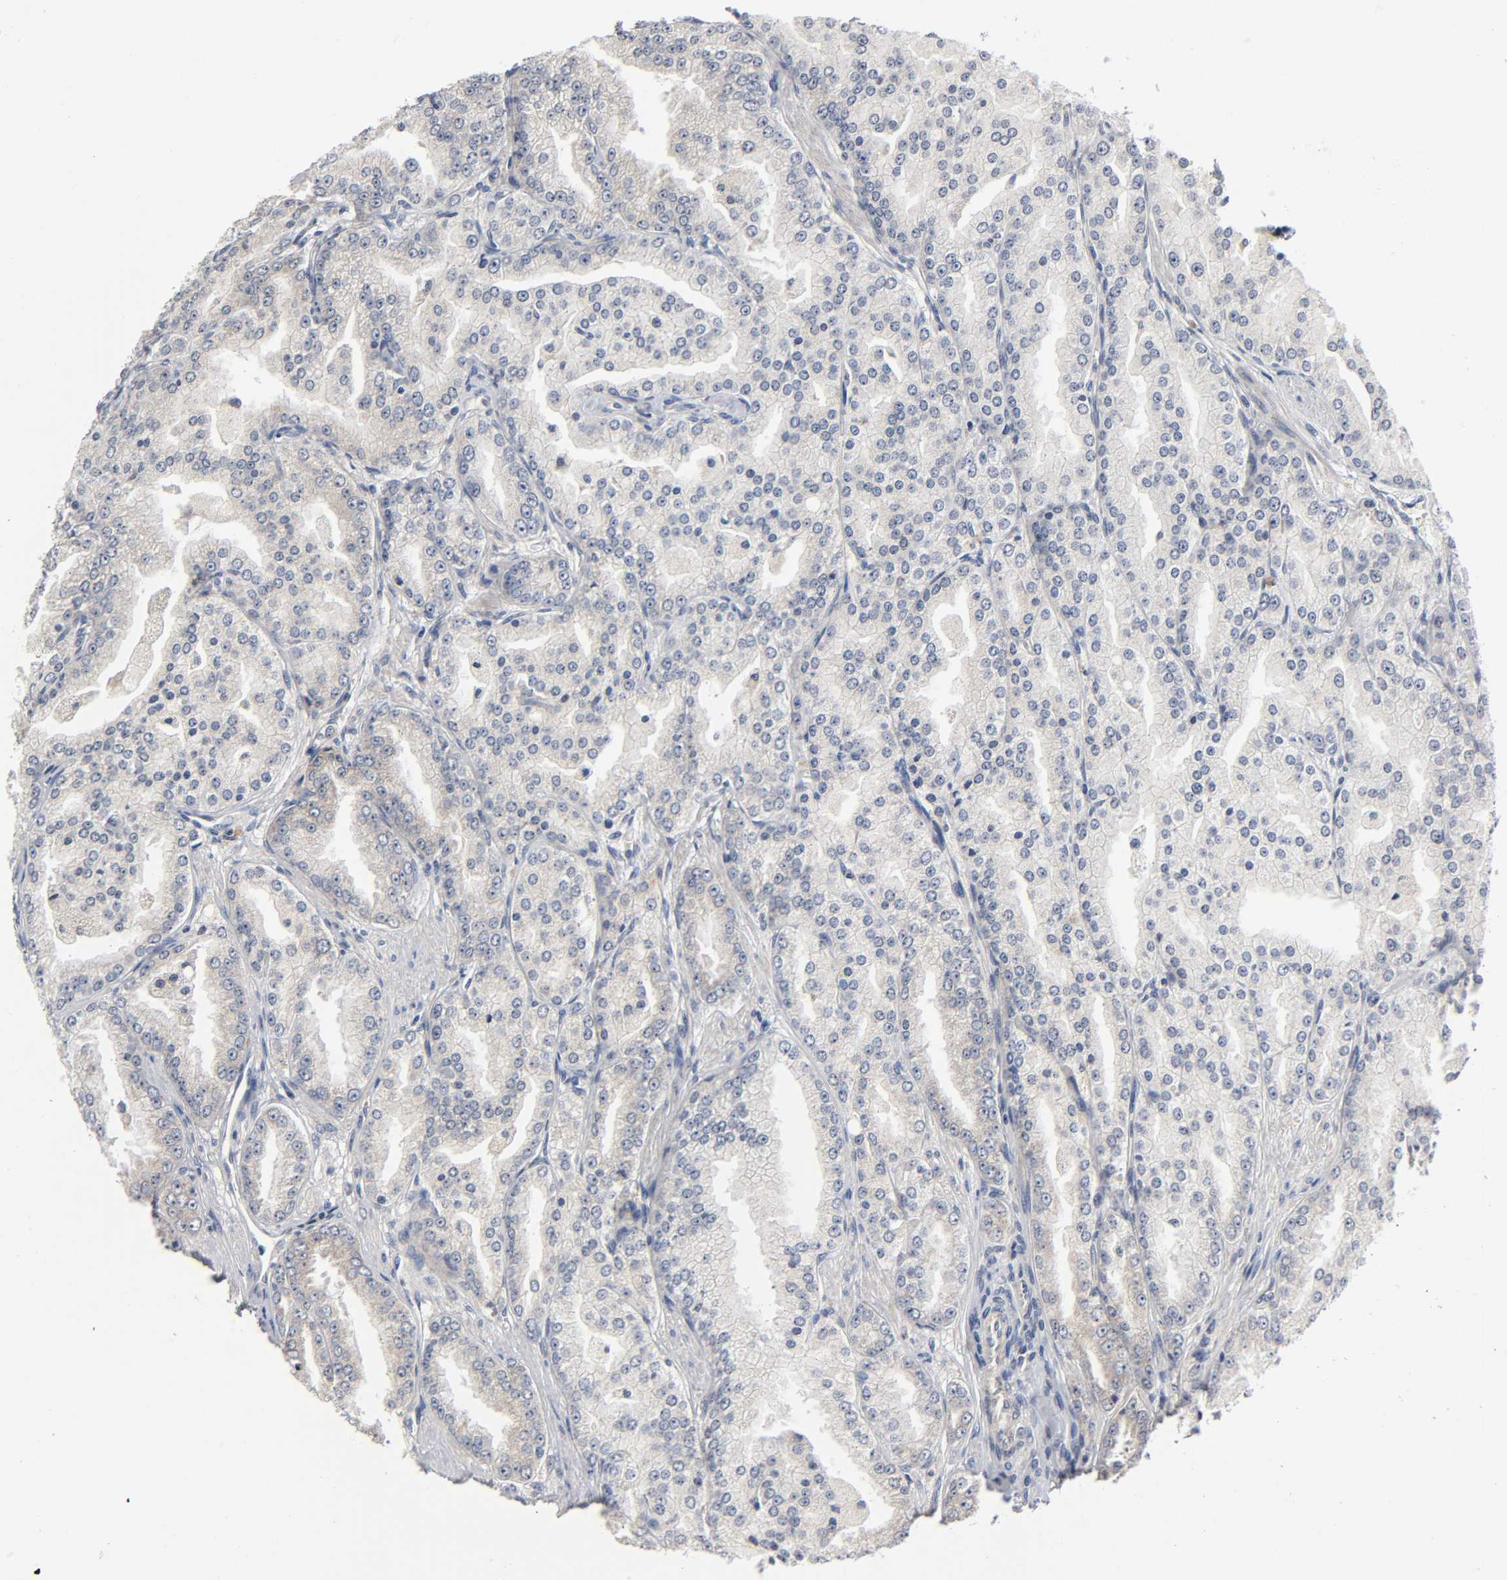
{"staining": {"intensity": "weak", "quantity": "<25%", "location": "cytoplasmic/membranous"}, "tissue": "prostate cancer", "cell_type": "Tumor cells", "image_type": "cancer", "snomed": [{"axis": "morphology", "description": "Adenocarcinoma, High grade"}, {"axis": "topography", "description": "Prostate"}], "caption": "Immunohistochemistry of prostate cancer shows no positivity in tumor cells.", "gene": "NRP1", "patient": {"sex": "male", "age": 61}}